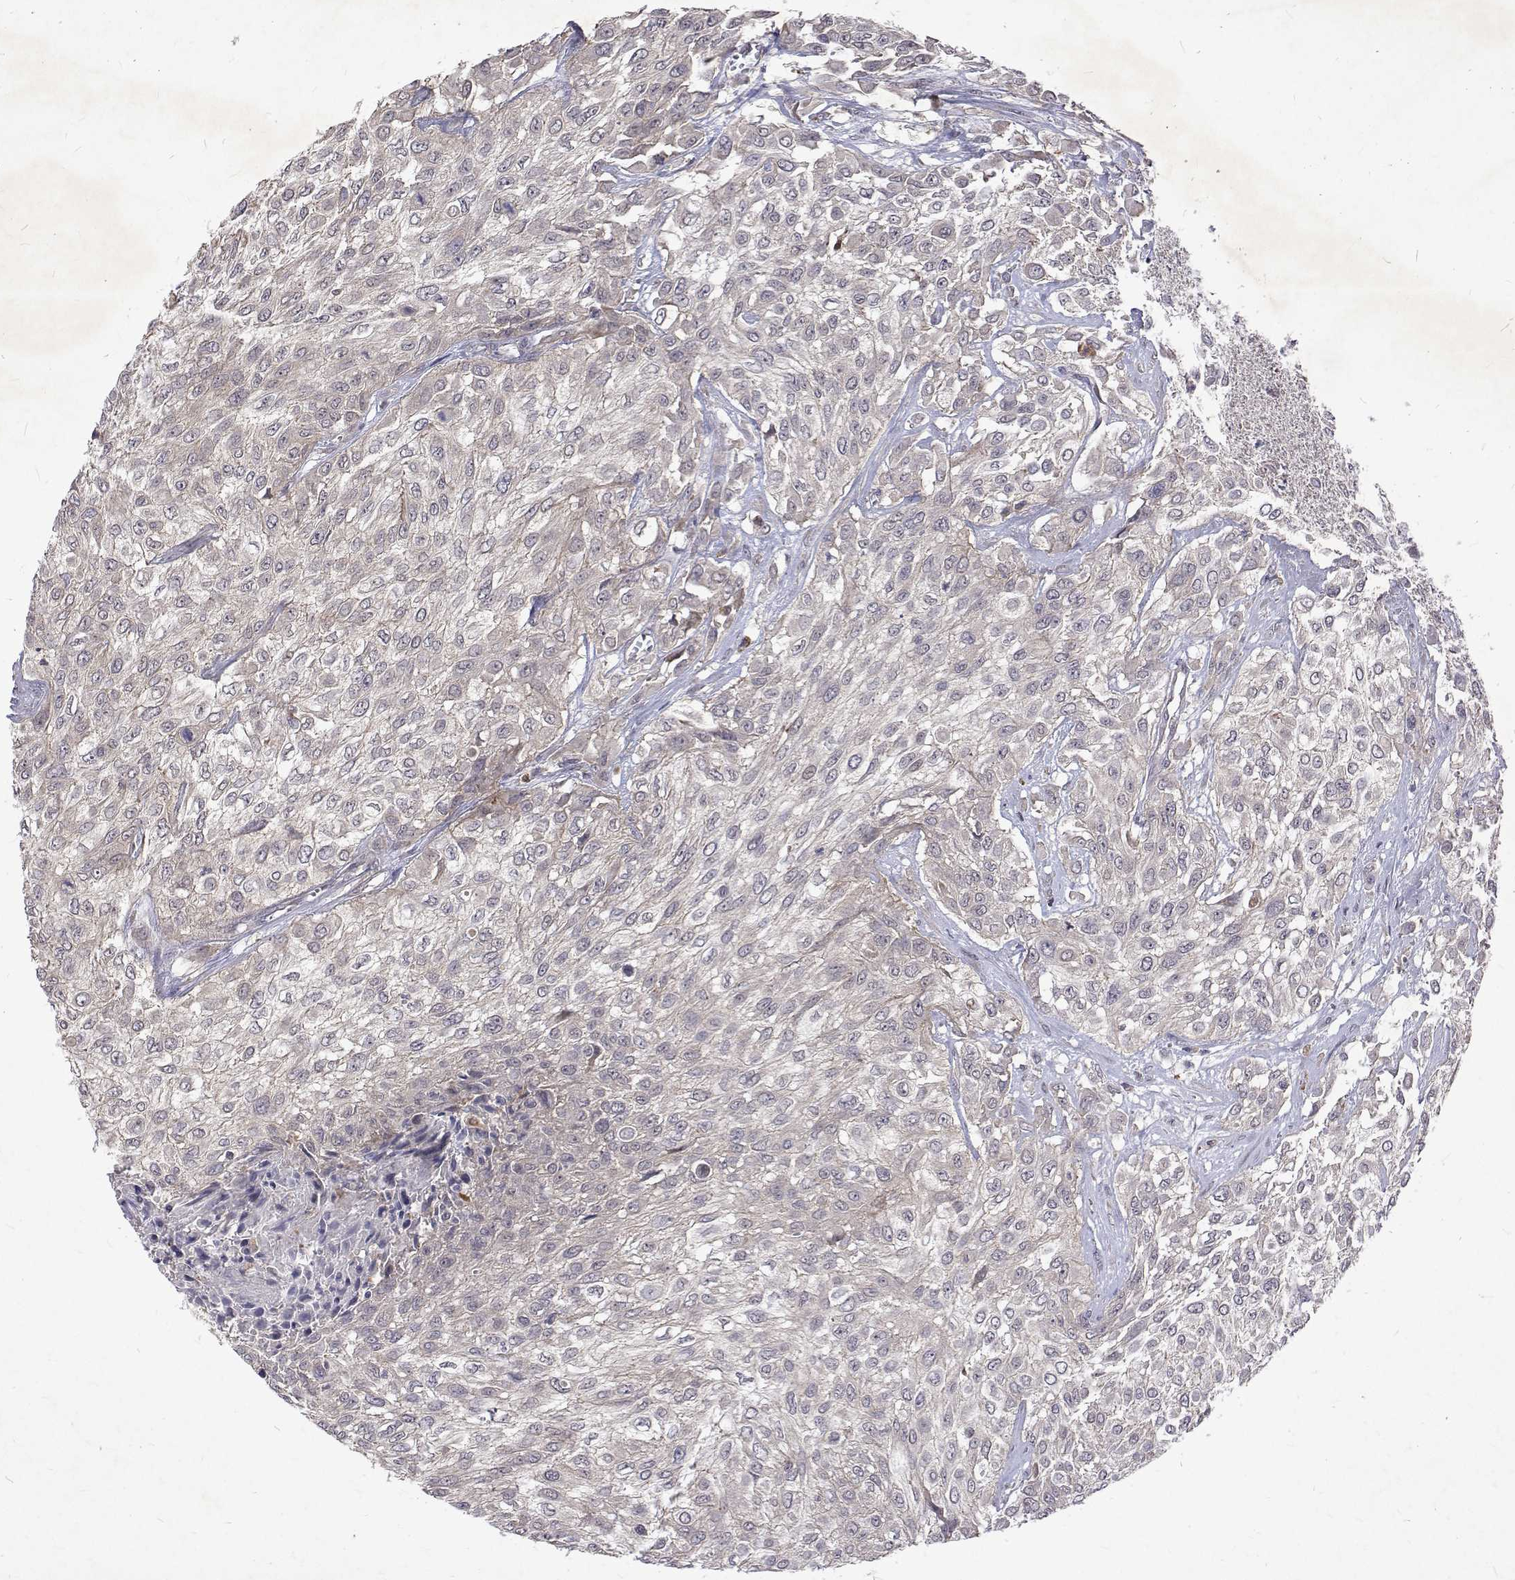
{"staining": {"intensity": "negative", "quantity": "none", "location": "none"}, "tissue": "urothelial cancer", "cell_type": "Tumor cells", "image_type": "cancer", "snomed": [{"axis": "morphology", "description": "Urothelial carcinoma, High grade"}, {"axis": "topography", "description": "Urinary bladder"}], "caption": "Tumor cells show no significant protein staining in urothelial carcinoma (high-grade). The staining was performed using DAB to visualize the protein expression in brown, while the nuclei were stained in blue with hematoxylin (Magnification: 20x).", "gene": "ALKBH8", "patient": {"sex": "male", "age": 57}}